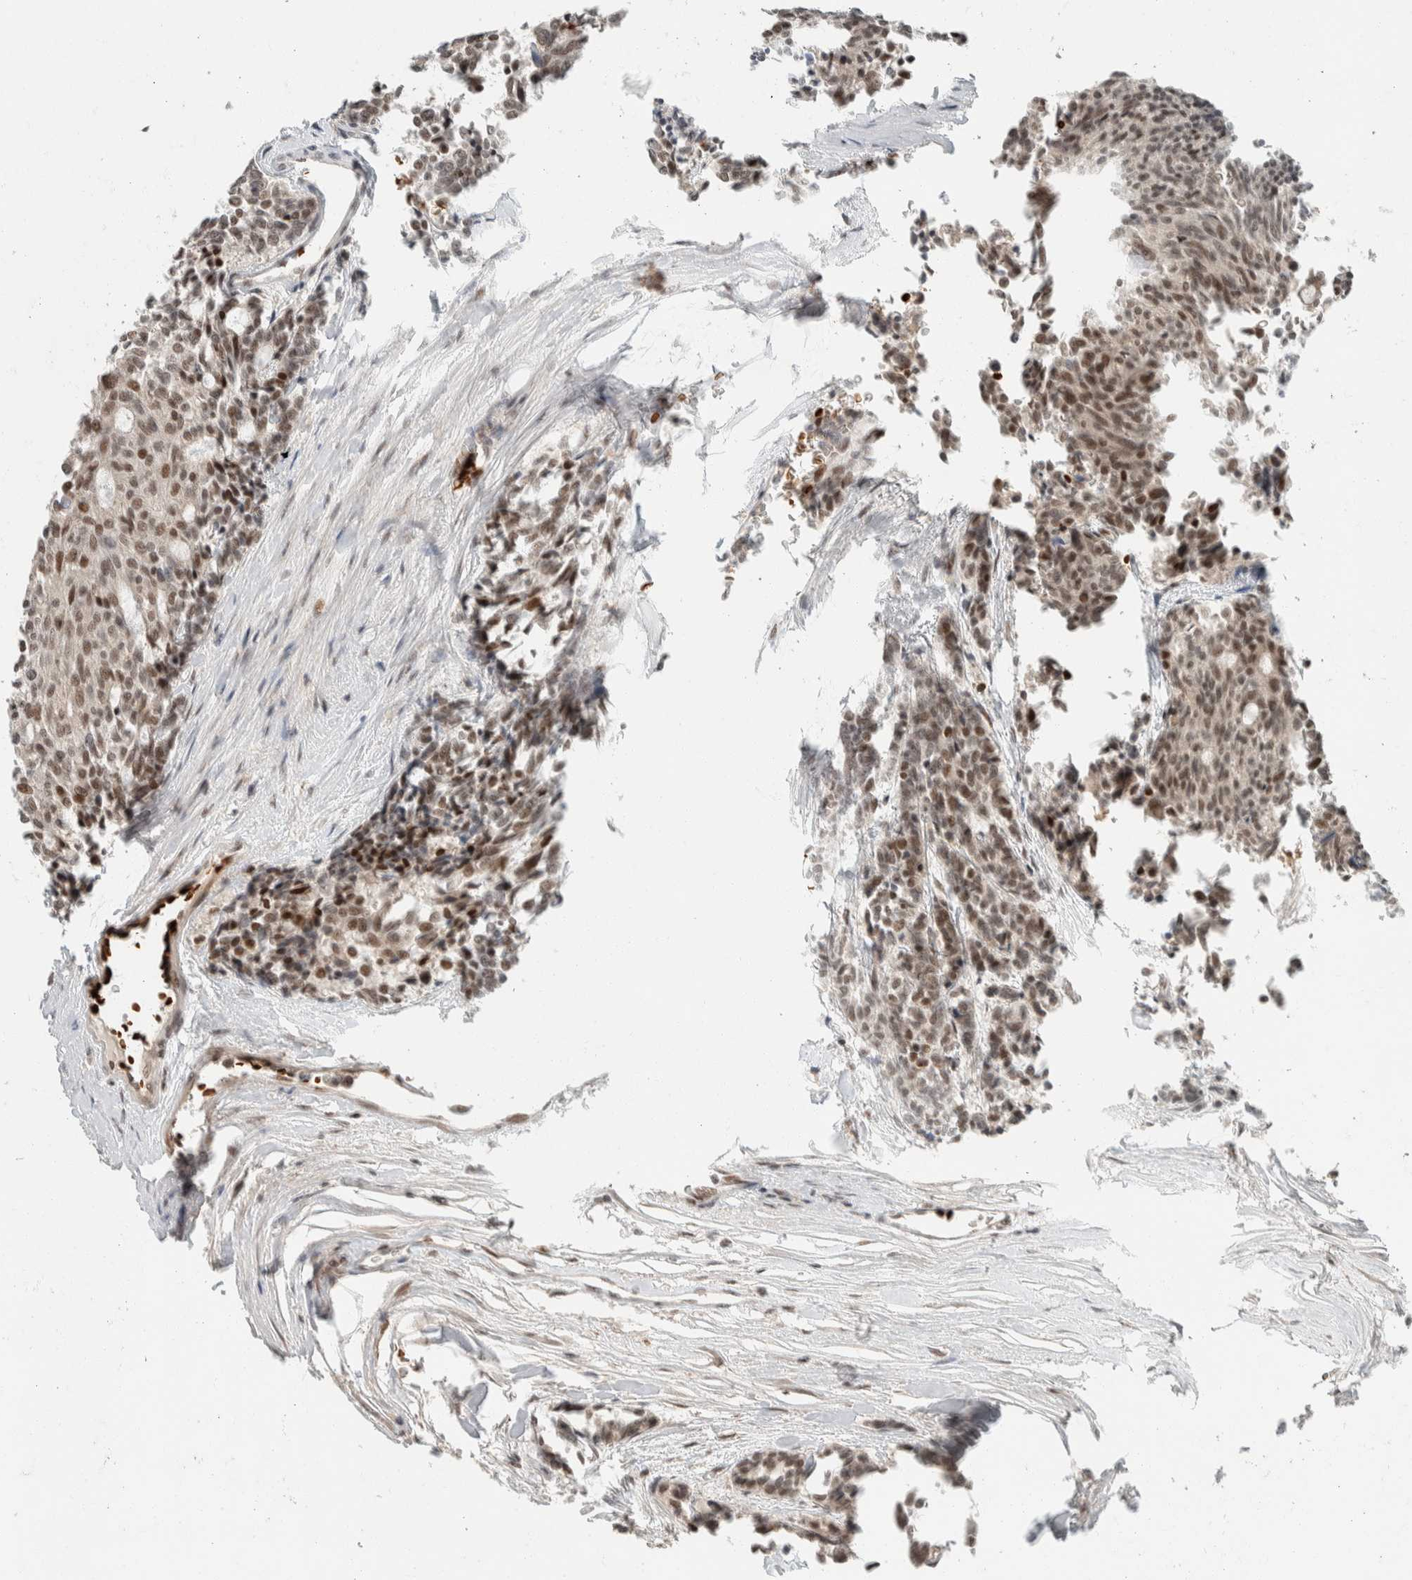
{"staining": {"intensity": "moderate", "quantity": ">75%", "location": "nuclear"}, "tissue": "carcinoid", "cell_type": "Tumor cells", "image_type": "cancer", "snomed": [{"axis": "morphology", "description": "Carcinoid, malignant, NOS"}, {"axis": "topography", "description": "Pancreas"}], "caption": "Carcinoid (malignant) stained with a brown dye demonstrates moderate nuclear positive expression in approximately >75% of tumor cells.", "gene": "ZBTB2", "patient": {"sex": "female", "age": 54}}